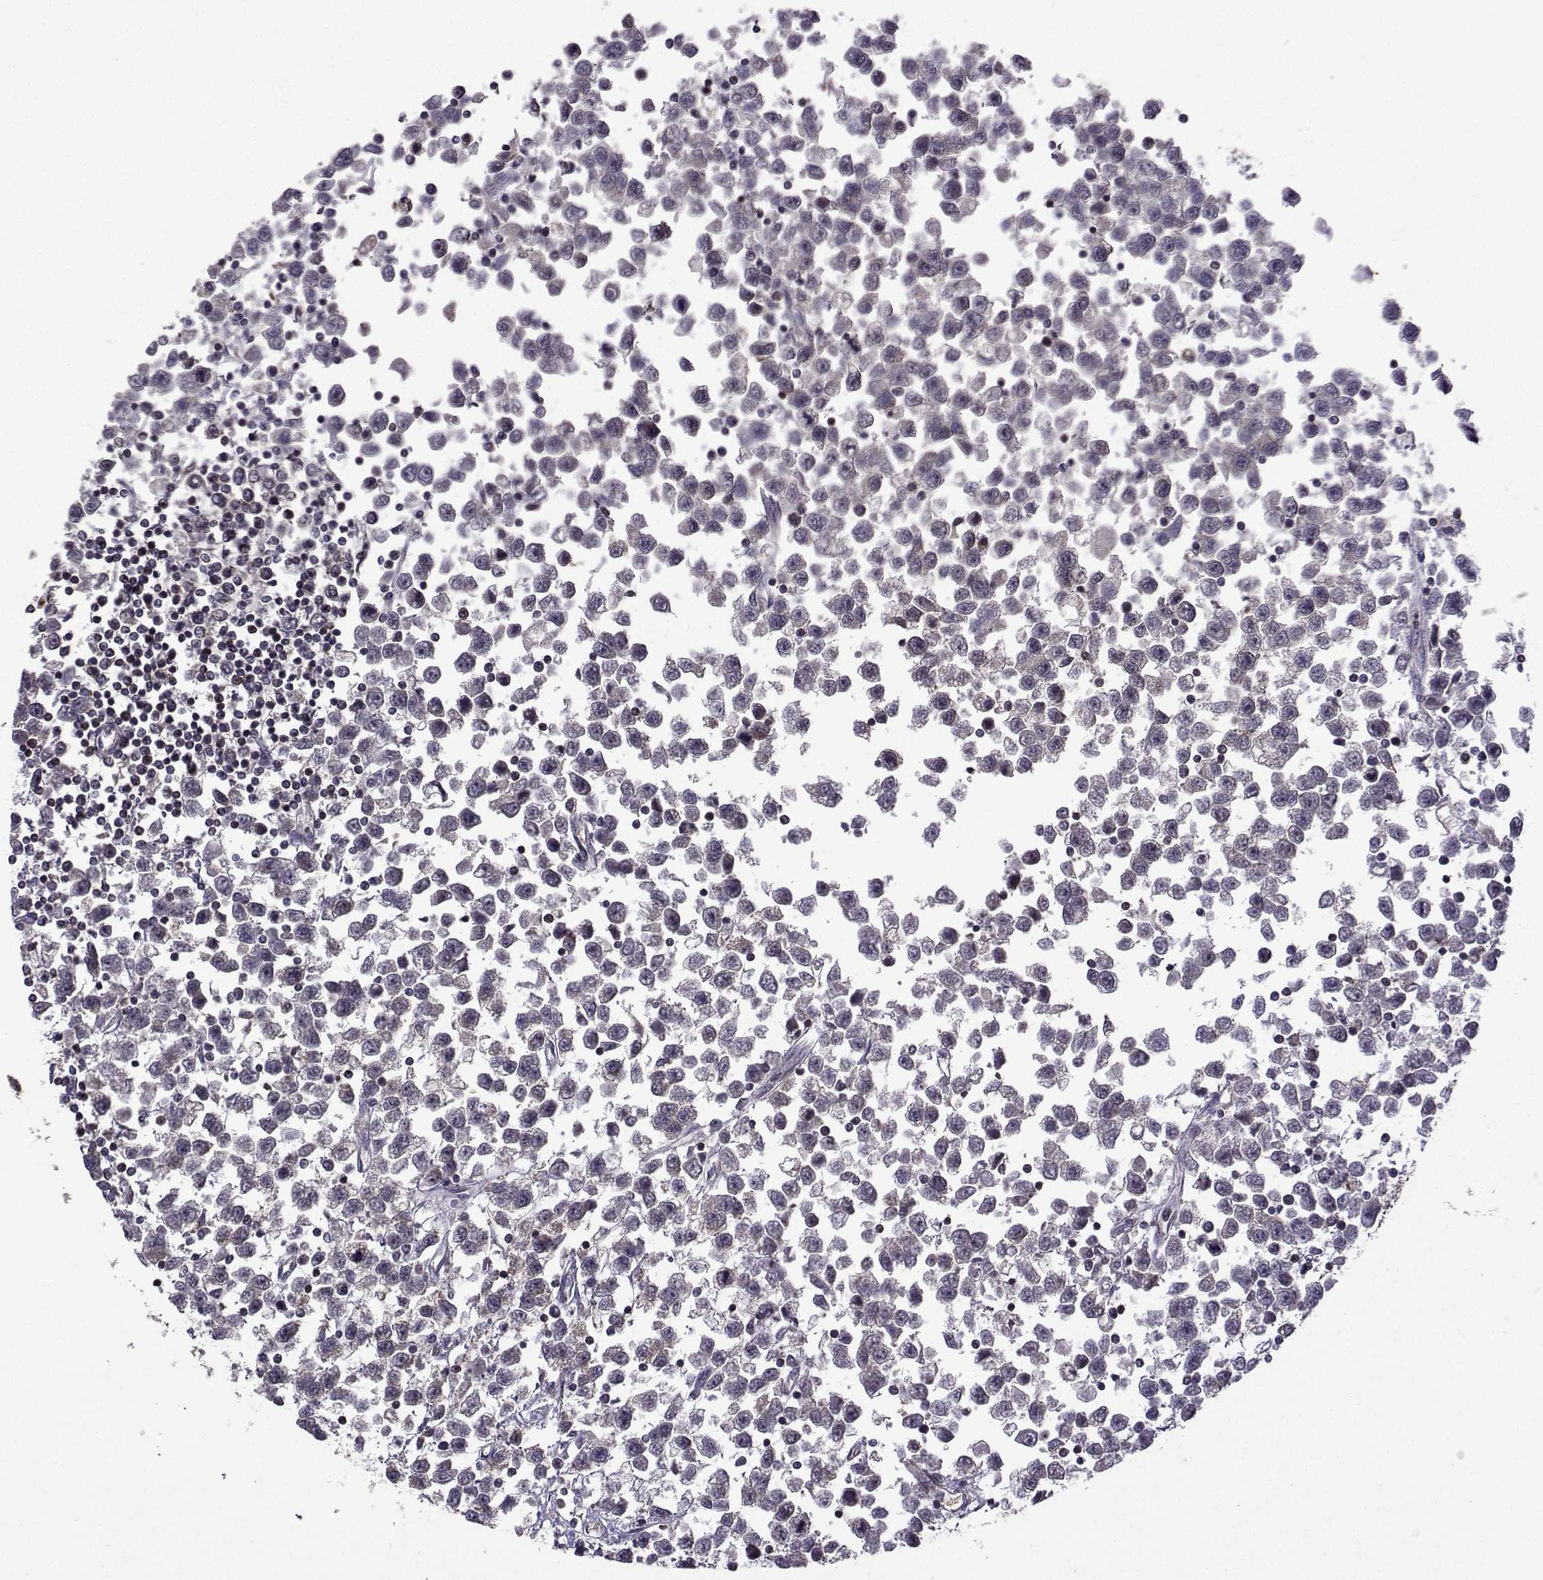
{"staining": {"intensity": "negative", "quantity": "none", "location": "none"}, "tissue": "testis cancer", "cell_type": "Tumor cells", "image_type": "cancer", "snomed": [{"axis": "morphology", "description": "Seminoma, NOS"}, {"axis": "topography", "description": "Testis"}], "caption": "DAB immunohistochemical staining of human testis seminoma exhibits no significant positivity in tumor cells. The staining is performed using DAB brown chromogen with nuclei counter-stained in using hematoxylin.", "gene": "TAB2", "patient": {"sex": "male", "age": 34}}